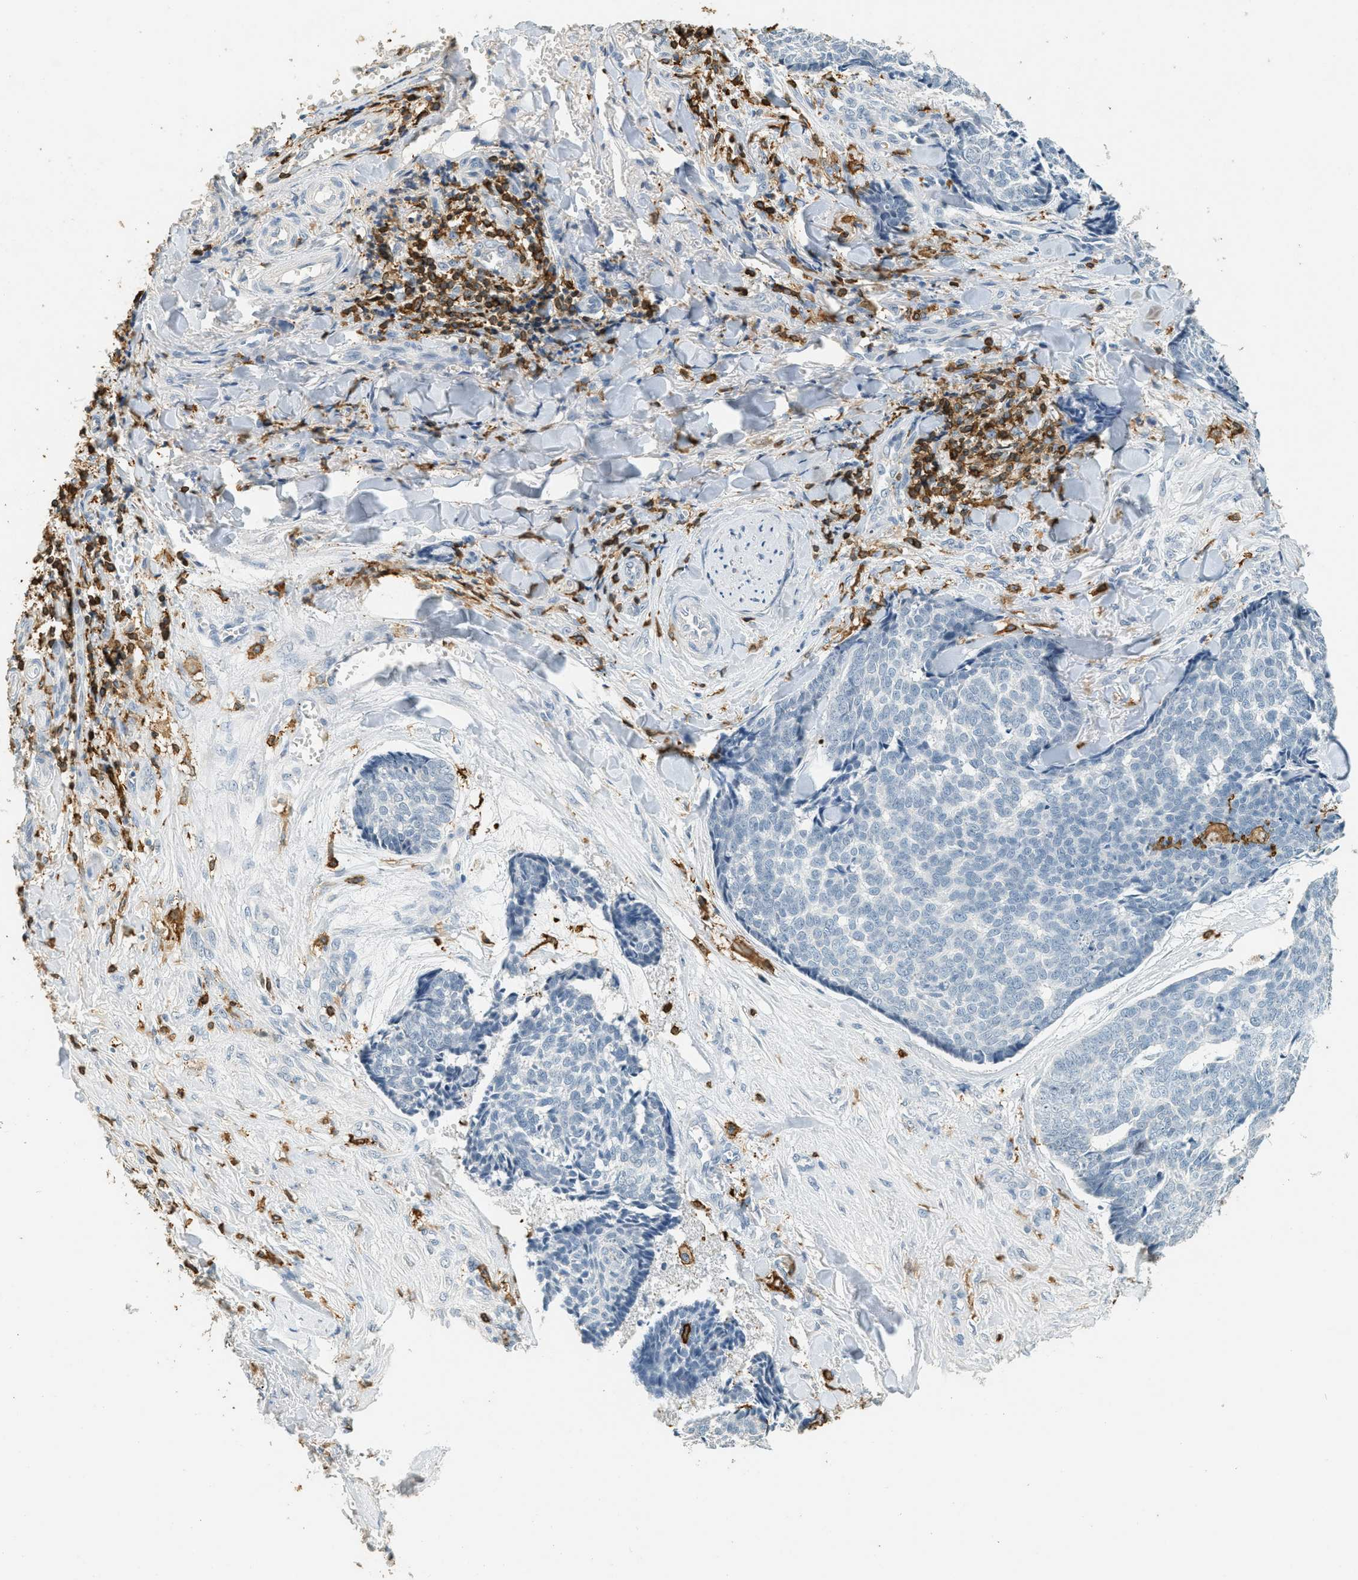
{"staining": {"intensity": "negative", "quantity": "none", "location": "none"}, "tissue": "skin cancer", "cell_type": "Tumor cells", "image_type": "cancer", "snomed": [{"axis": "morphology", "description": "Basal cell carcinoma"}, {"axis": "topography", "description": "Skin"}], "caption": "Tumor cells are negative for brown protein staining in skin cancer.", "gene": "LSP1", "patient": {"sex": "male", "age": 84}}